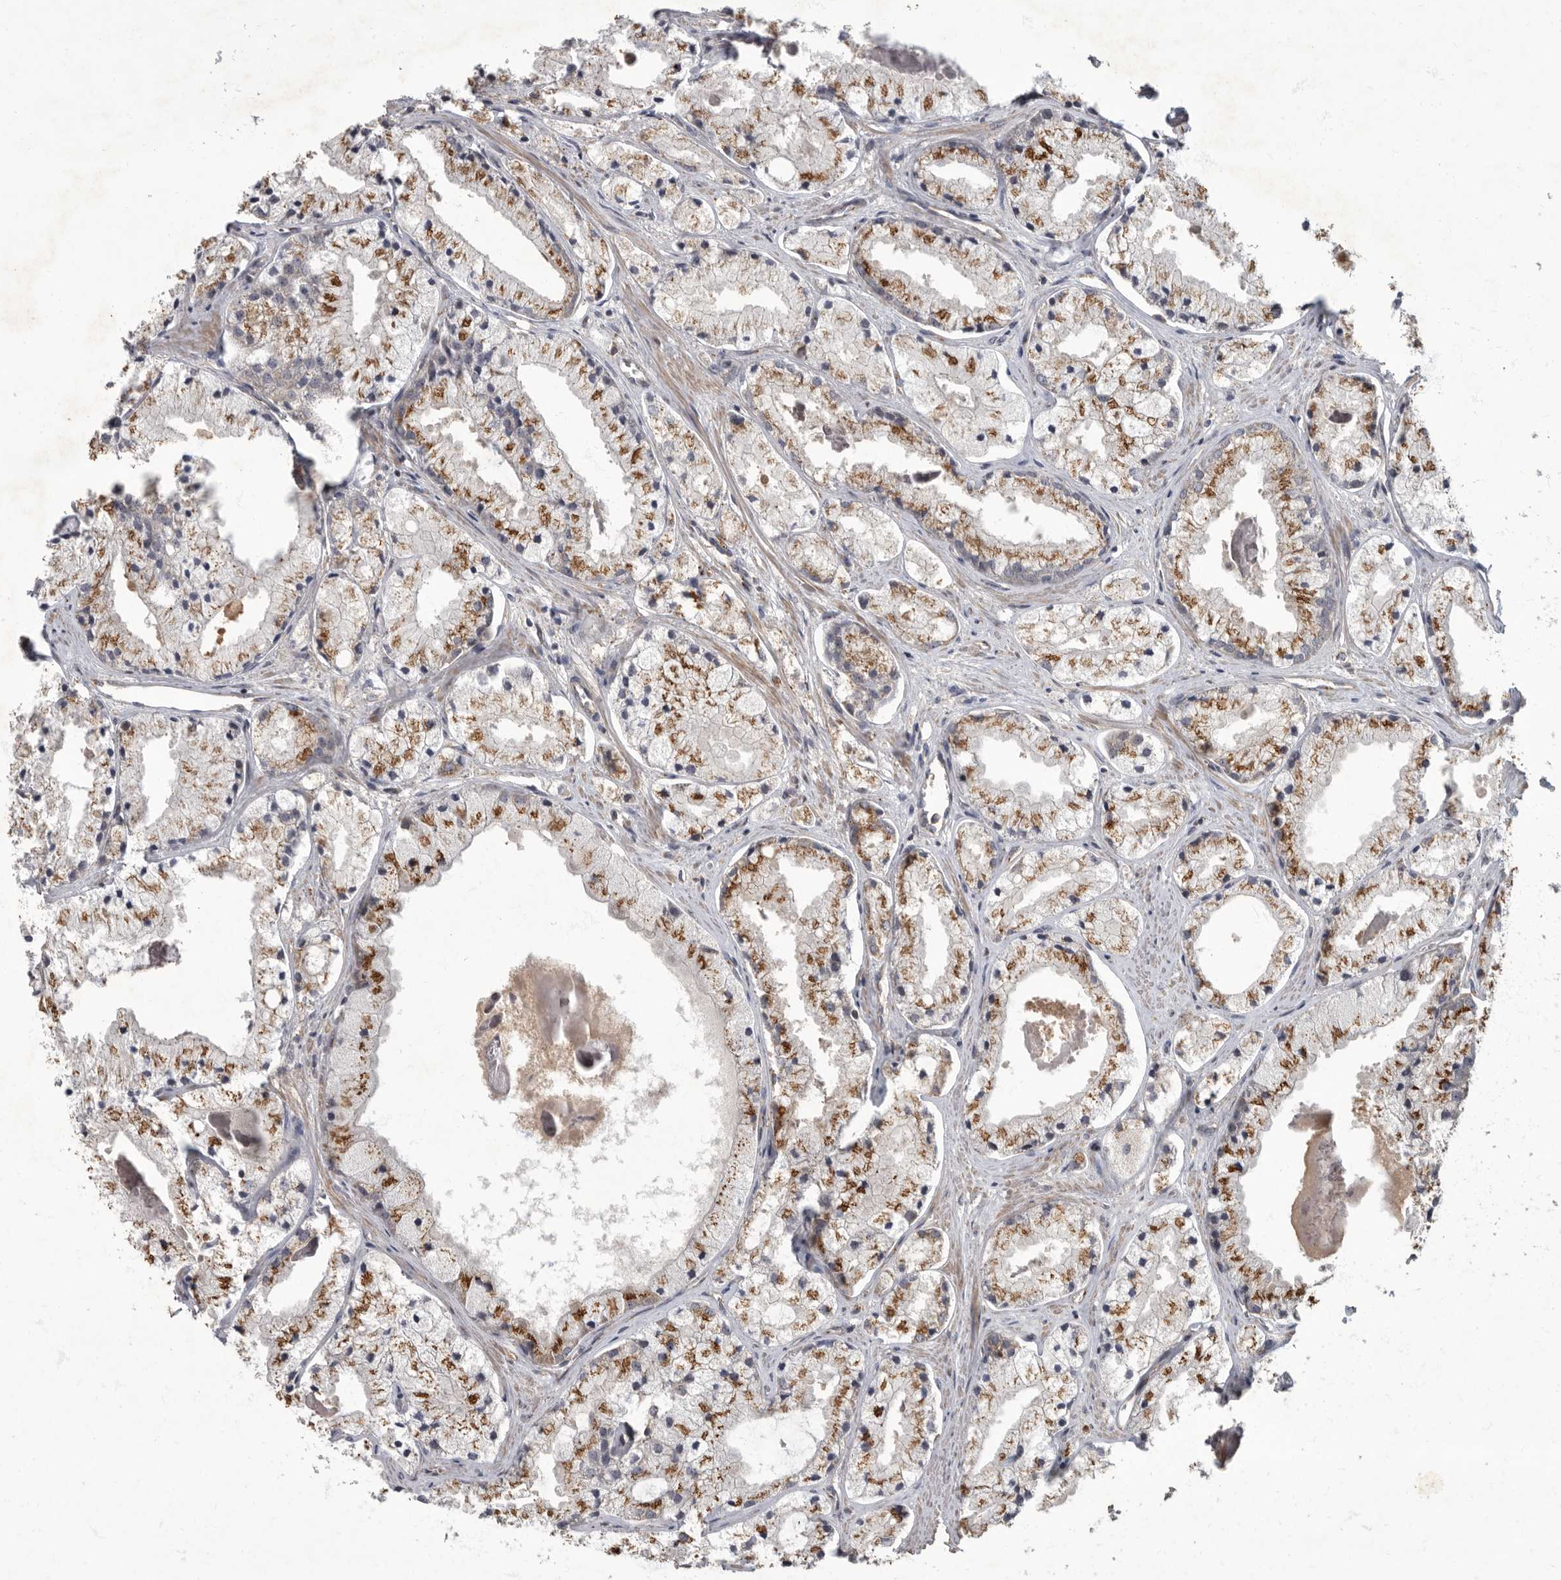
{"staining": {"intensity": "moderate", "quantity": ">75%", "location": "cytoplasmic/membranous"}, "tissue": "prostate cancer", "cell_type": "Tumor cells", "image_type": "cancer", "snomed": [{"axis": "morphology", "description": "Adenocarcinoma, High grade"}, {"axis": "topography", "description": "Prostate"}], "caption": "Immunohistochemistry micrograph of neoplastic tissue: prostate adenocarcinoma (high-grade) stained using immunohistochemistry (IHC) shows medium levels of moderate protein expression localized specifically in the cytoplasmic/membranous of tumor cells, appearing as a cytoplasmic/membranous brown color.", "gene": "IQCK", "patient": {"sex": "male", "age": 50}}